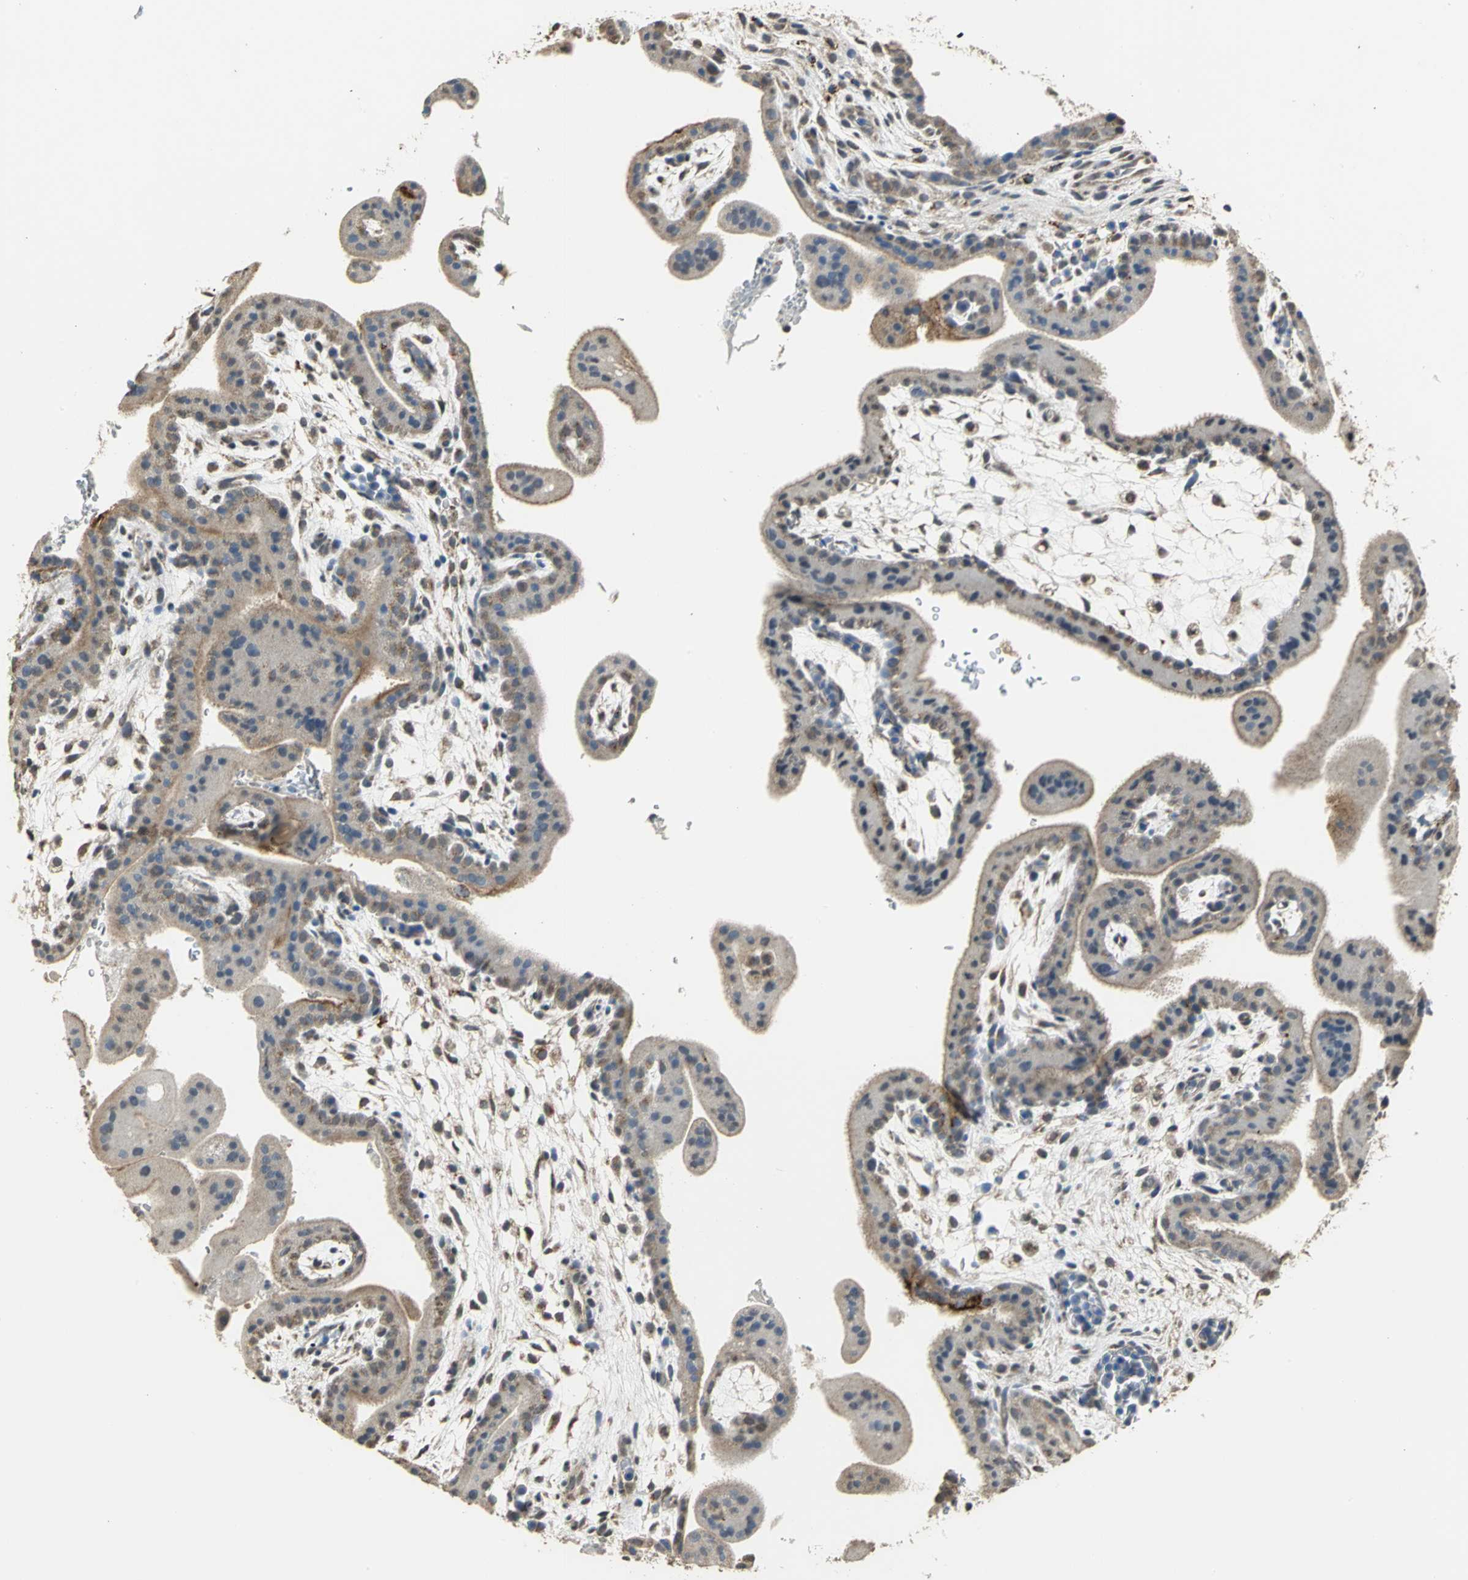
{"staining": {"intensity": "moderate", "quantity": "25%-75%", "location": "cytoplasmic/membranous"}, "tissue": "placenta", "cell_type": "Trophoblastic cells", "image_type": "normal", "snomed": [{"axis": "morphology", "description": "Normal tissue, NOS"}, {"axis": "topography", "description": "Placenta"}], "caption": "An image of placenta stained for a protein demonstrates moderate cytoplasmic/membranous brown staining in trophoblastic cells. Immunohistochemistry stains the protein in brown and the nuclei are stained blue.", "gene": "NDUFB5", "patient": {"sex": "female", "age": 35}}